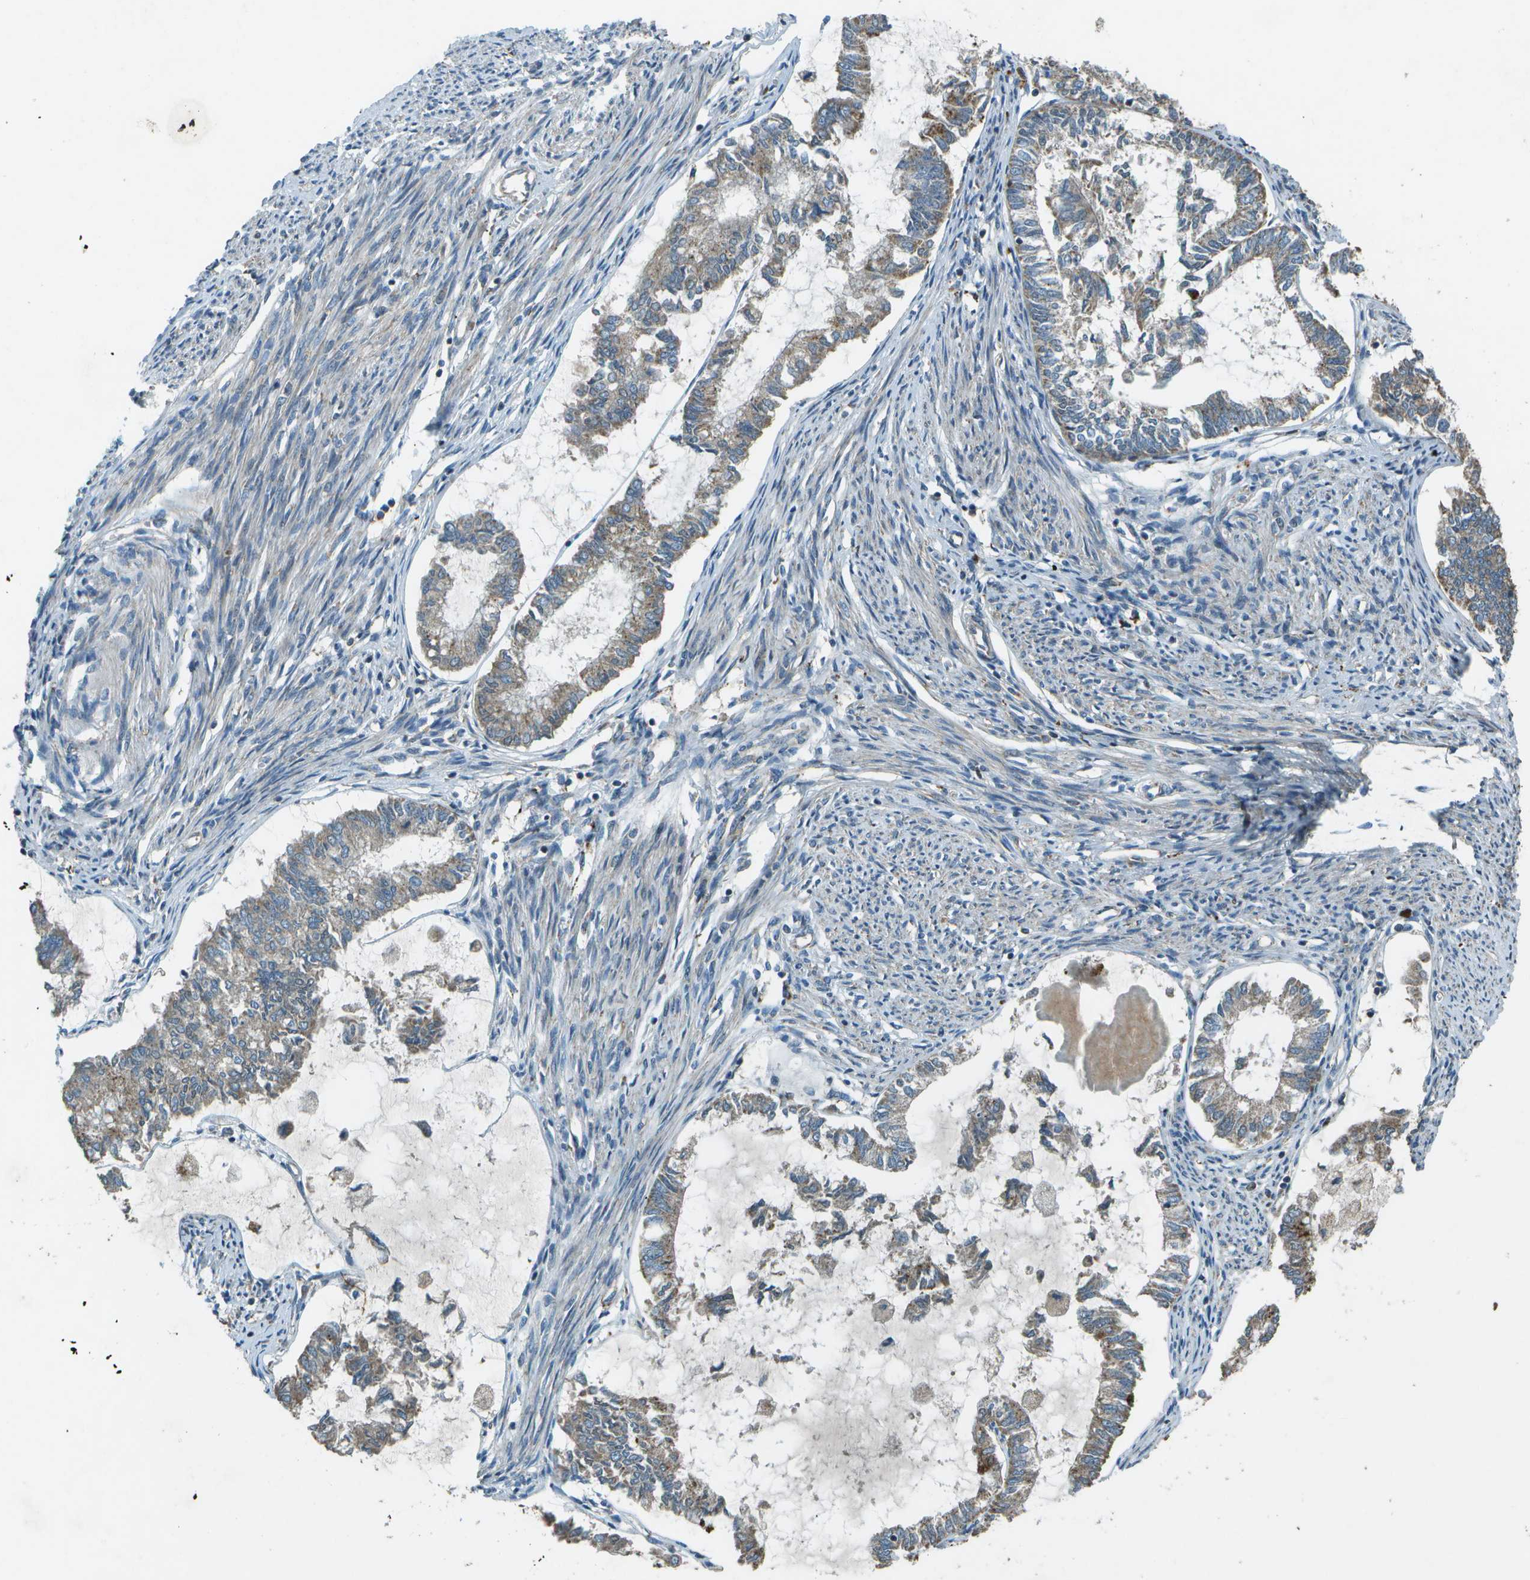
{"staining": {"intensity": "moderate", "quantity": "25%-75%", "location": "cytoplasmic/membranous"}, "tissue": "endometrial cancer", "cell_type": "Tumor cells", "image_type": "cancer", "snomed": [{"axis": "morphology", "description": "Adenocarcinoma, NOS"}, {"axis": "topography", "description": "Endometrium"}], "caption": "This is a micrograph of IHC staining of endometrial cancer (adenocarcinoma), which shows moderate expression in the cytoplasmic/membranous of tumor cells.", "gene": "PXYLP1", "patient": {"sex": "female", "age": 86}}